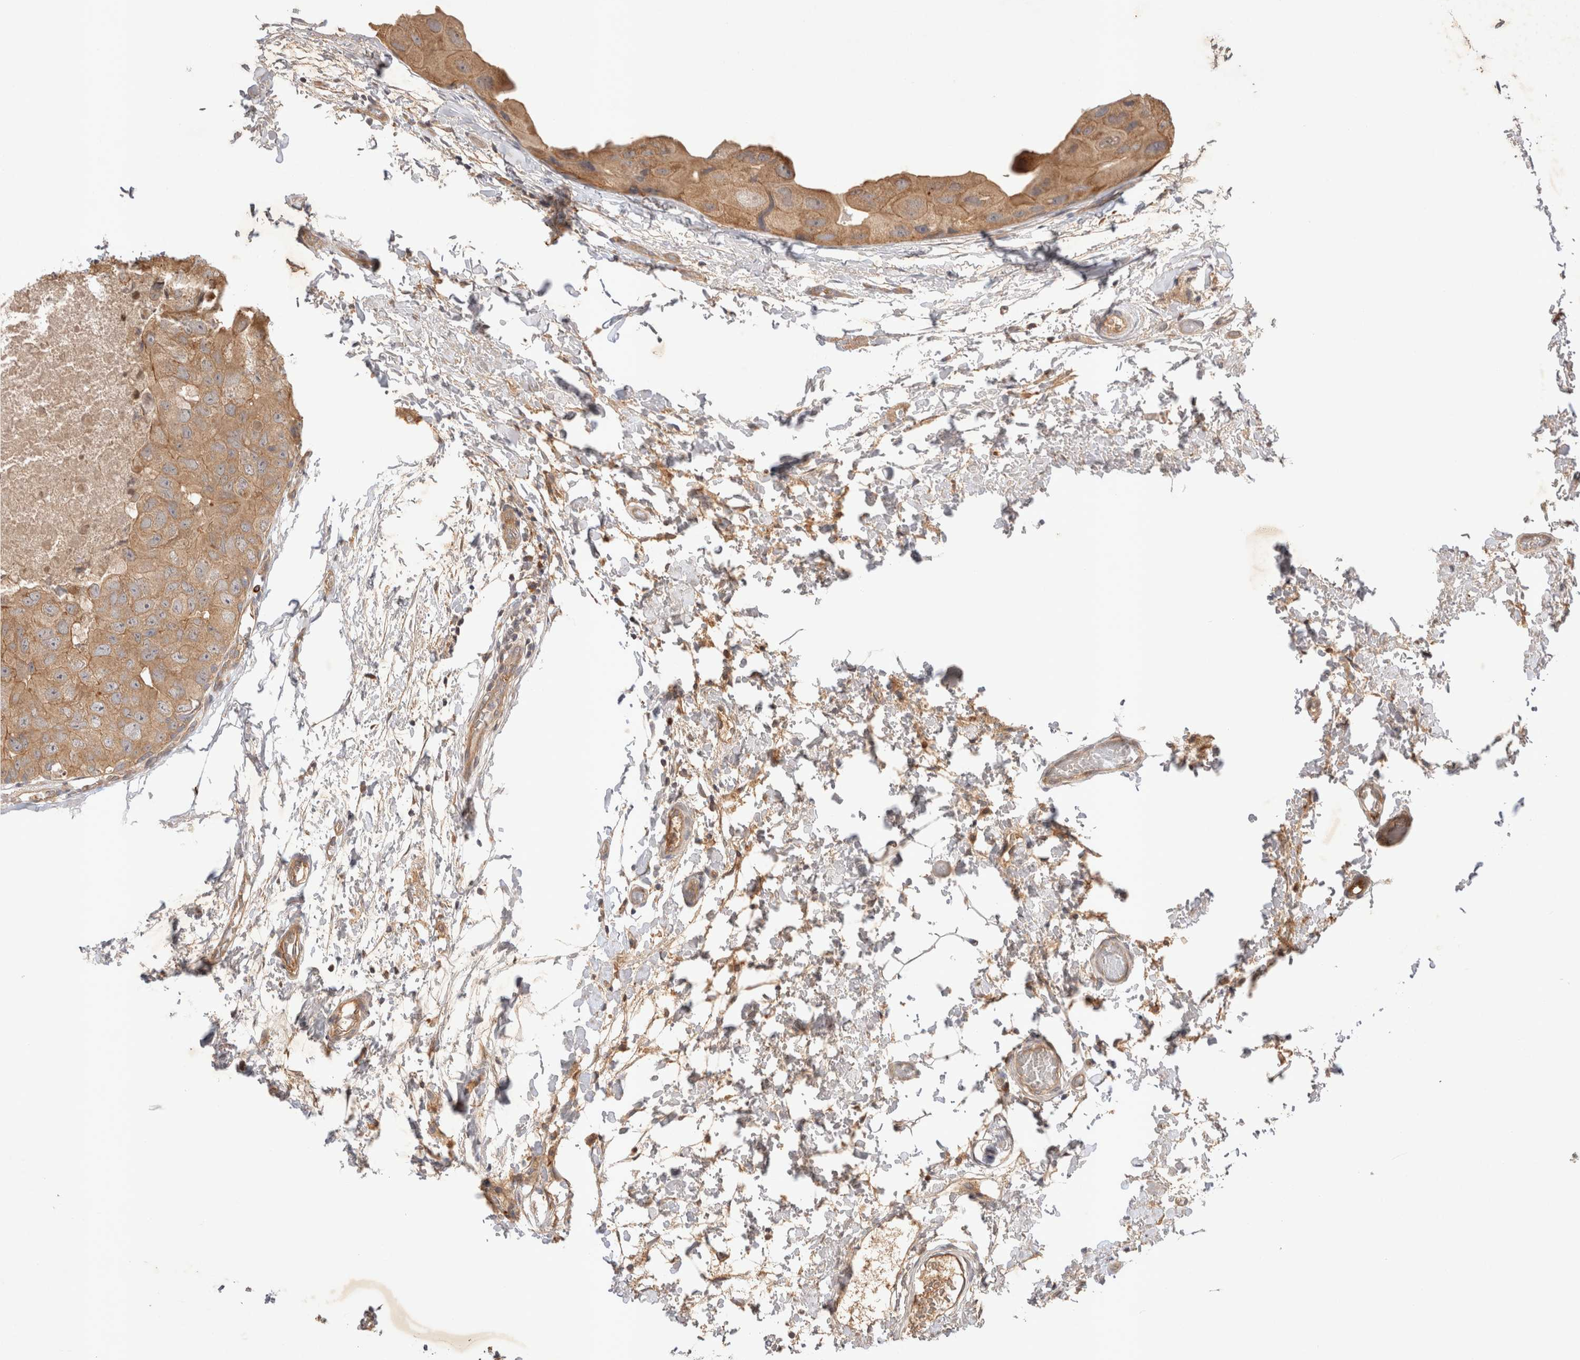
{"staining": {"intensity": "moderate", "quantity": ">75%", "location": "cytoplasmic/membranous"}, "tissue": "breast cancer", "cell_type": "Tumor cells", "image_type": "cancer", "snomed": [{"axis": "morphology", "description": "Duct carcinoma"}, {"axis": "topography", "description": "Breast"}], "caption": "Protein expression by immunohistochemistry shows moderate cytoplasmic/membranous positivity in about >75% of tumor cells in breast cancer (infiltrating ductal carcinoma).", "gene": "YES1", "patient": {"sex": "female", "age": 62}}